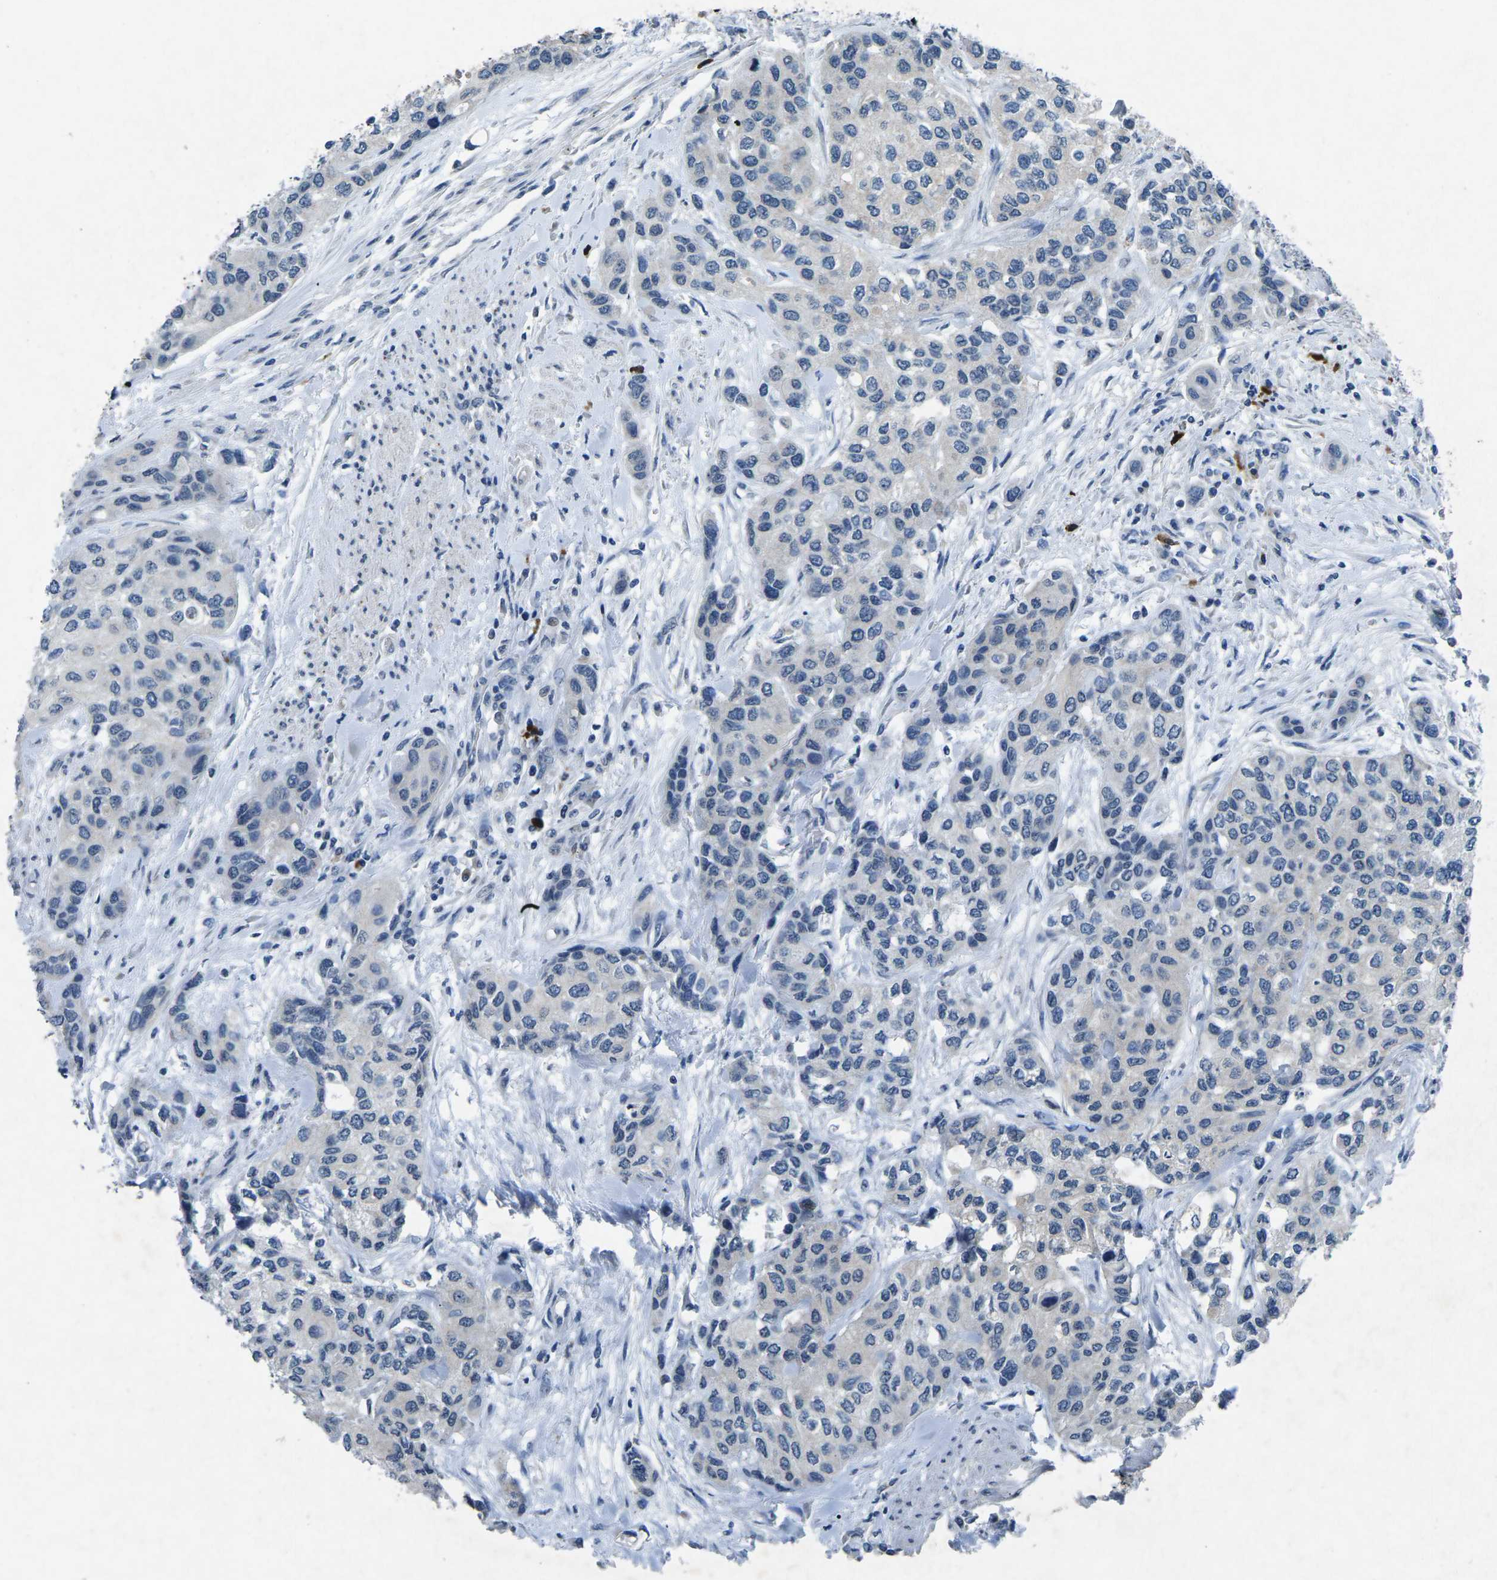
{"staining": {"intensity": "negative", "quantity": "none", "location": "none"}, "tissue": "urothelial cancer", "cell_type": "Tumor cells", "image_type": "cancer", "snomed": [{"axis": "morphology", "description": "Urothelial carcinoma, High grade"}, {"axis": "topography", "description": "Urinary bladder"}], "caption": "Urothelial carcinoma (high-grade) was stained to show a protein in brown. There is no significant staining in tumor cells.", "gene": "PLG", "patient": {"sex": "female", "age": 56}}